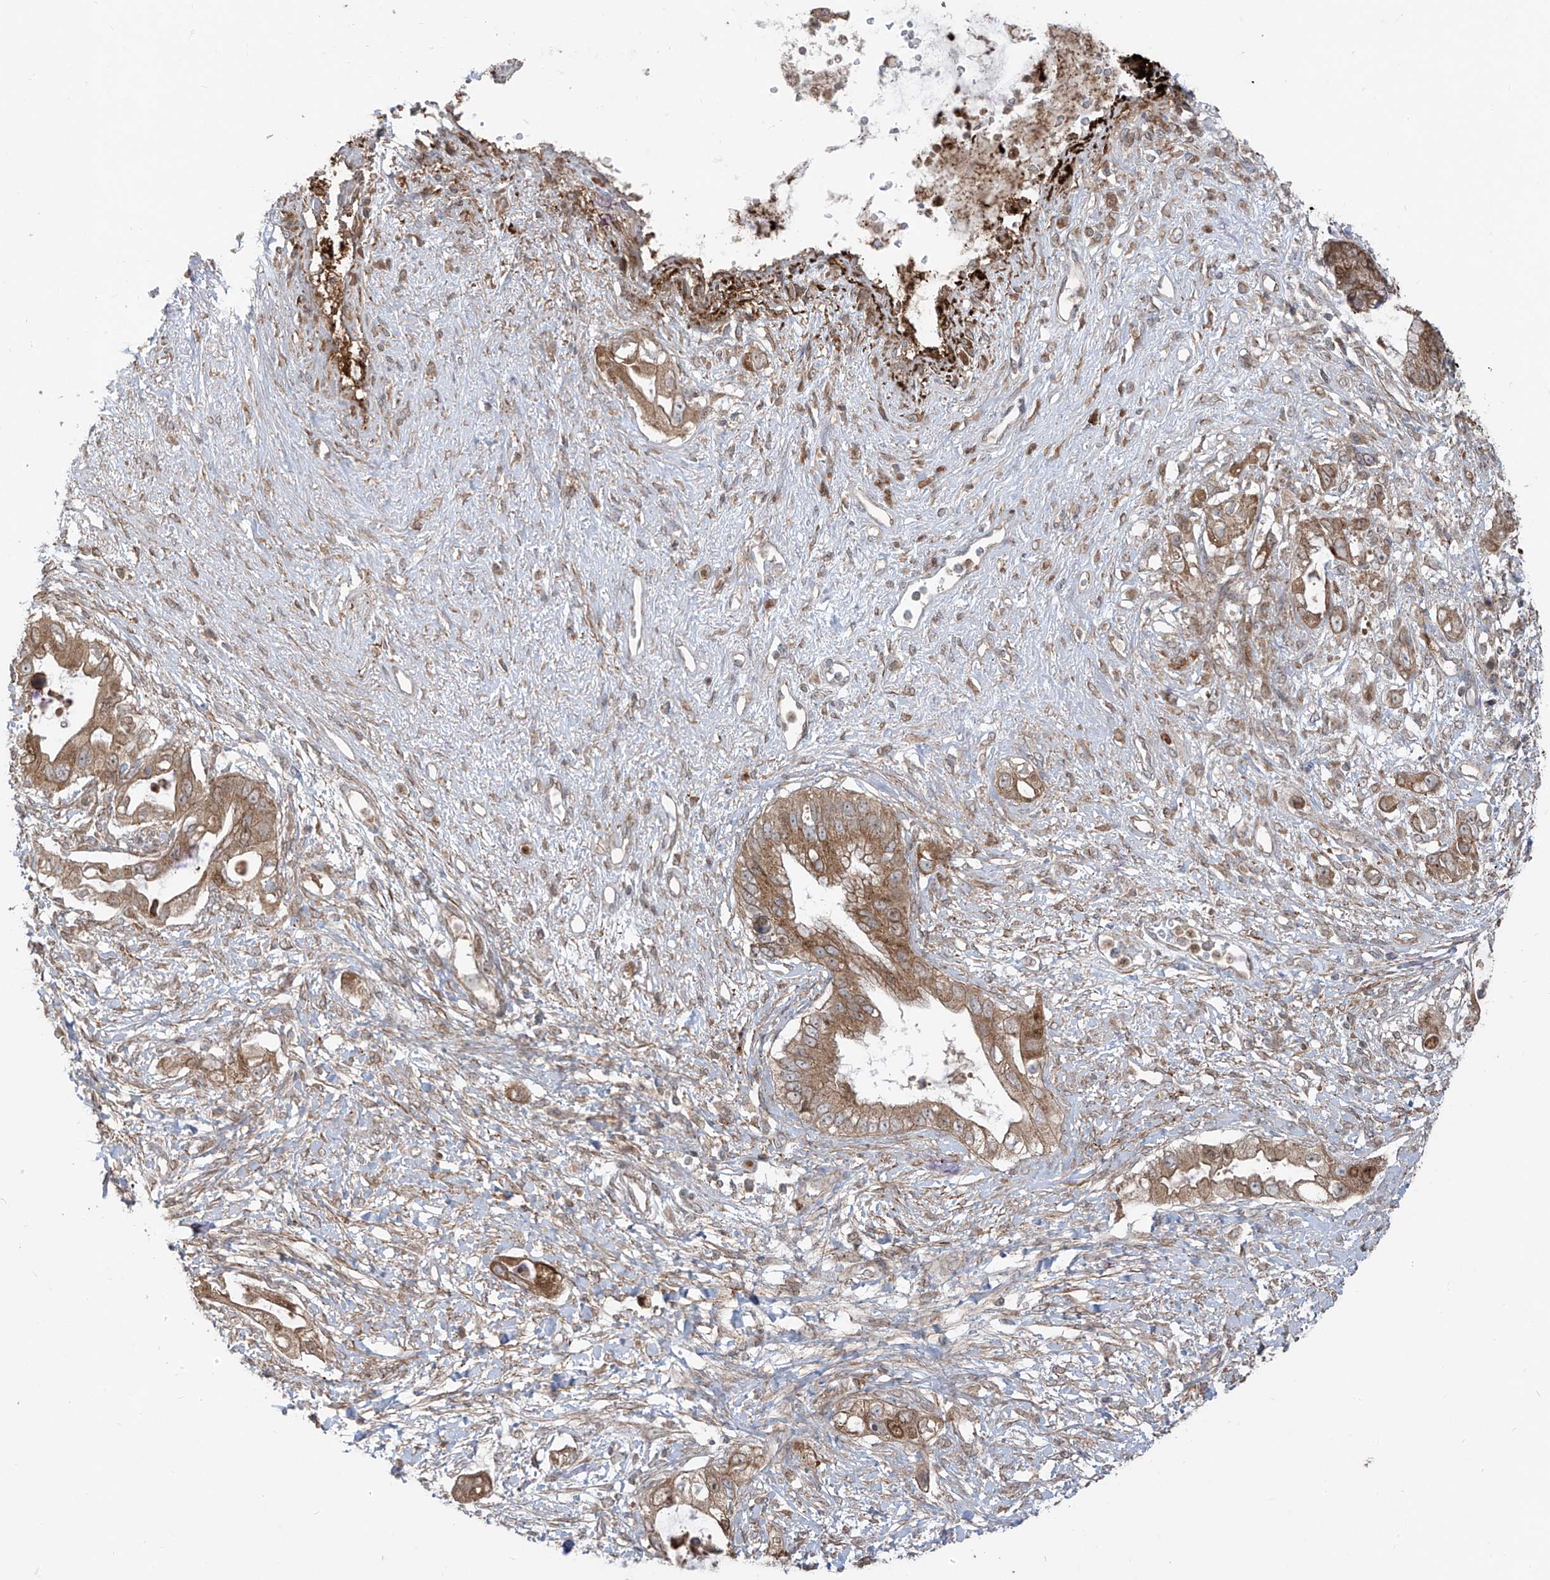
{"staining": {"intensity": "moderate", "quantity": ">75%", "location": "cytoplasmic/membranous"}, "tissue": "pancreatic cancer", "cell_type": "Tumor cells", "image_type": "cancer", "snomed": [{"axis": "morphology", "description": "Inflammation, NOS"}, {"axis": "morphology", "description": "Adenocarcinoma, NOS"}, {"axis": "topography", "description": "Pancreas"}], "caption": "IHC staining of adenocarcinoma (pancreatic), which demonstrates medium levels of moderate cytoplasmic/membranous staining in approximately >75% of tumor cells indicating moderate cytoplasmic/membranous protein staining. The staining was performed using DAB (brown) for protein detection and nuclei were counterstained in hematoxylin (blue).", "gene": "PDE11A", "patient": {"sex": "female", "age": 56}}